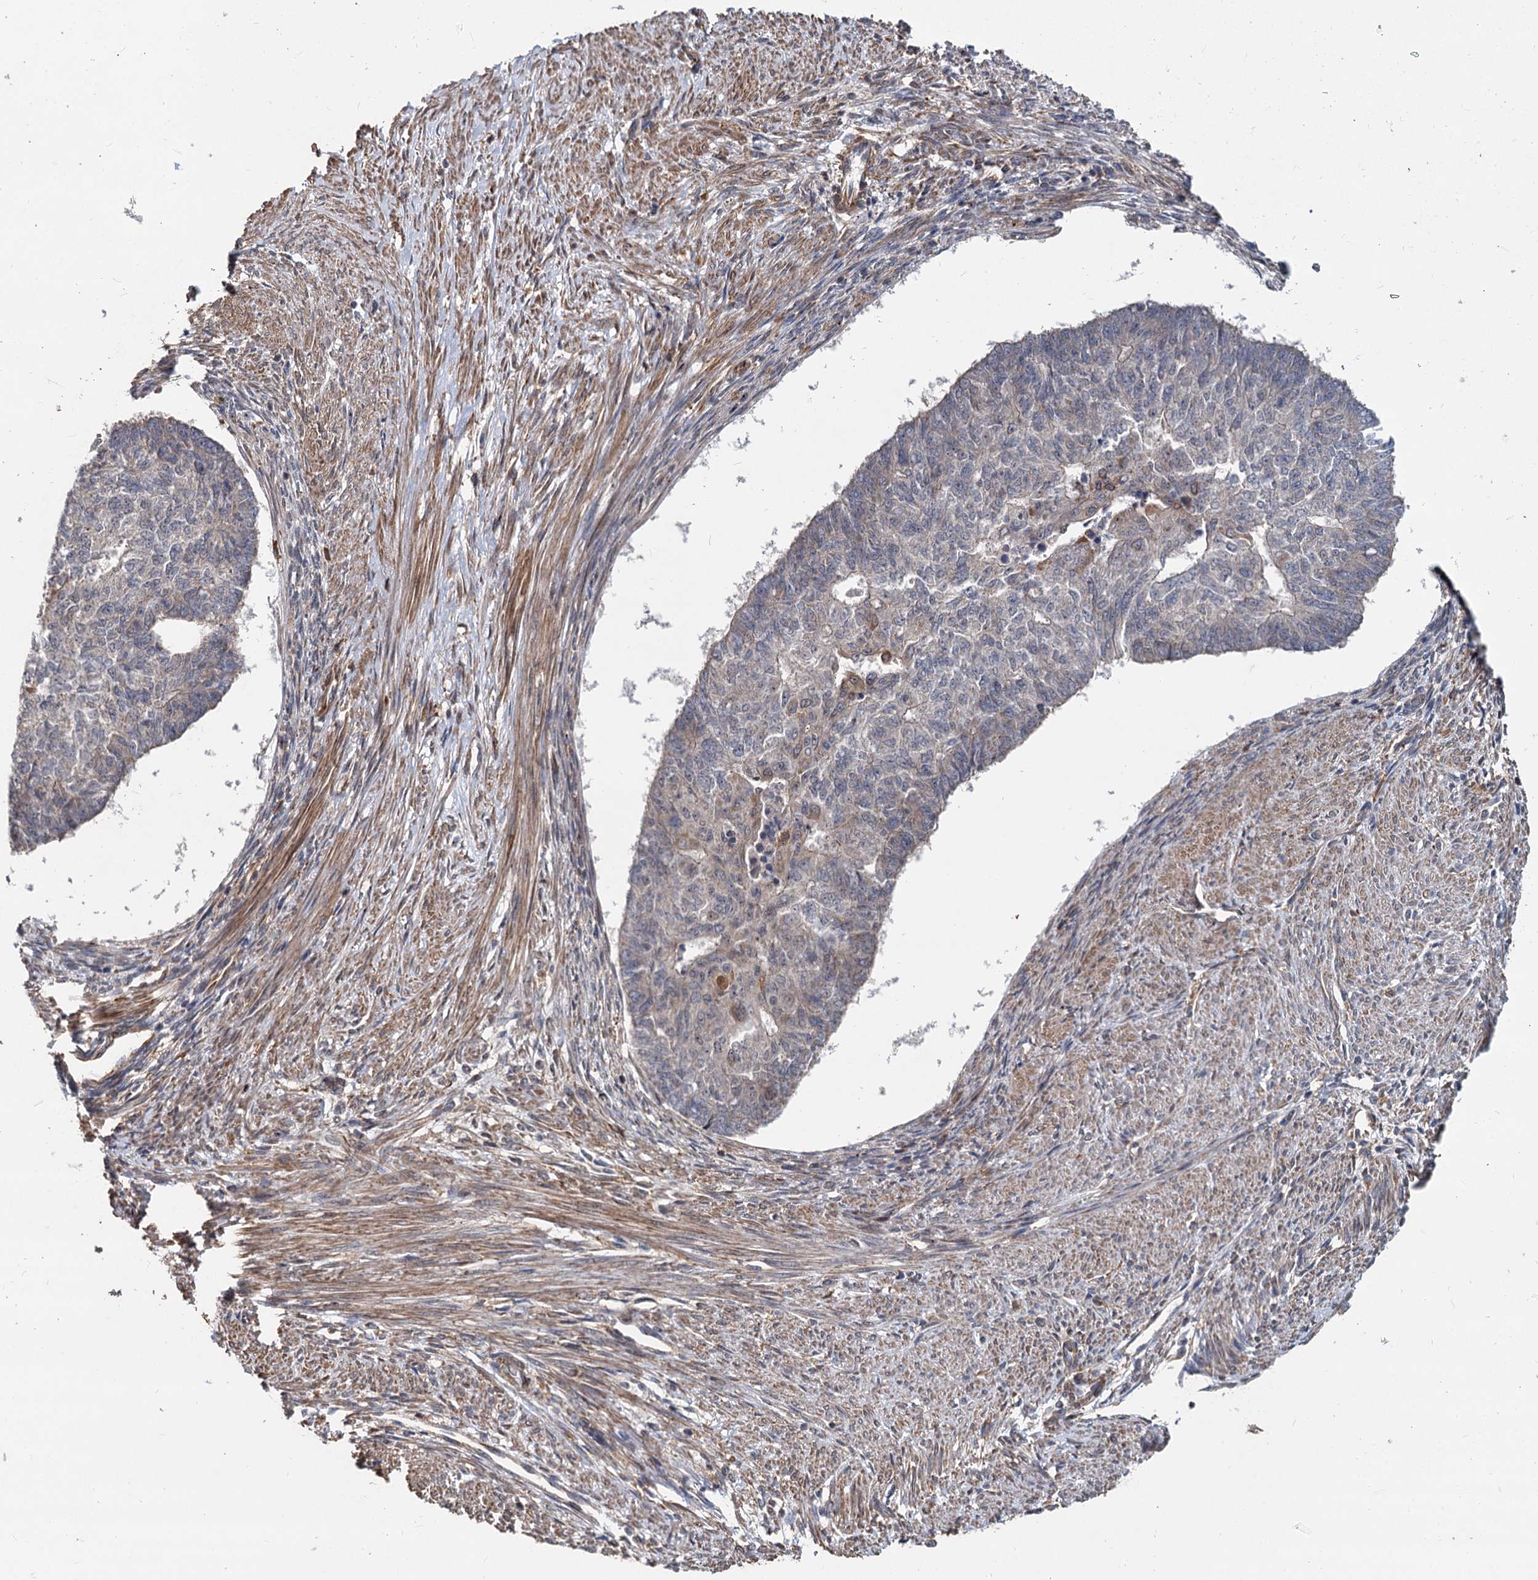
{"staining": {"intensity": "weak", "quantity": "<25%", "location": "cytoplasmic/membranous"}, "tissue": "endometrial cancer", "cell_type": "Tumor cells", "image_type": "cancer", "snomed": [{"axis": "morphology", "description": "Adenocarcinoma, NOS"}, {"axis": "topography", "description": "Endometrium"}], "caption": "This is an immunohistochemistry micrograph of adenocarcinoma (endometrial). There is no staining in tumor cells.", "gene": "STIM1", "patient": {"sex": "female", "age": 32}}